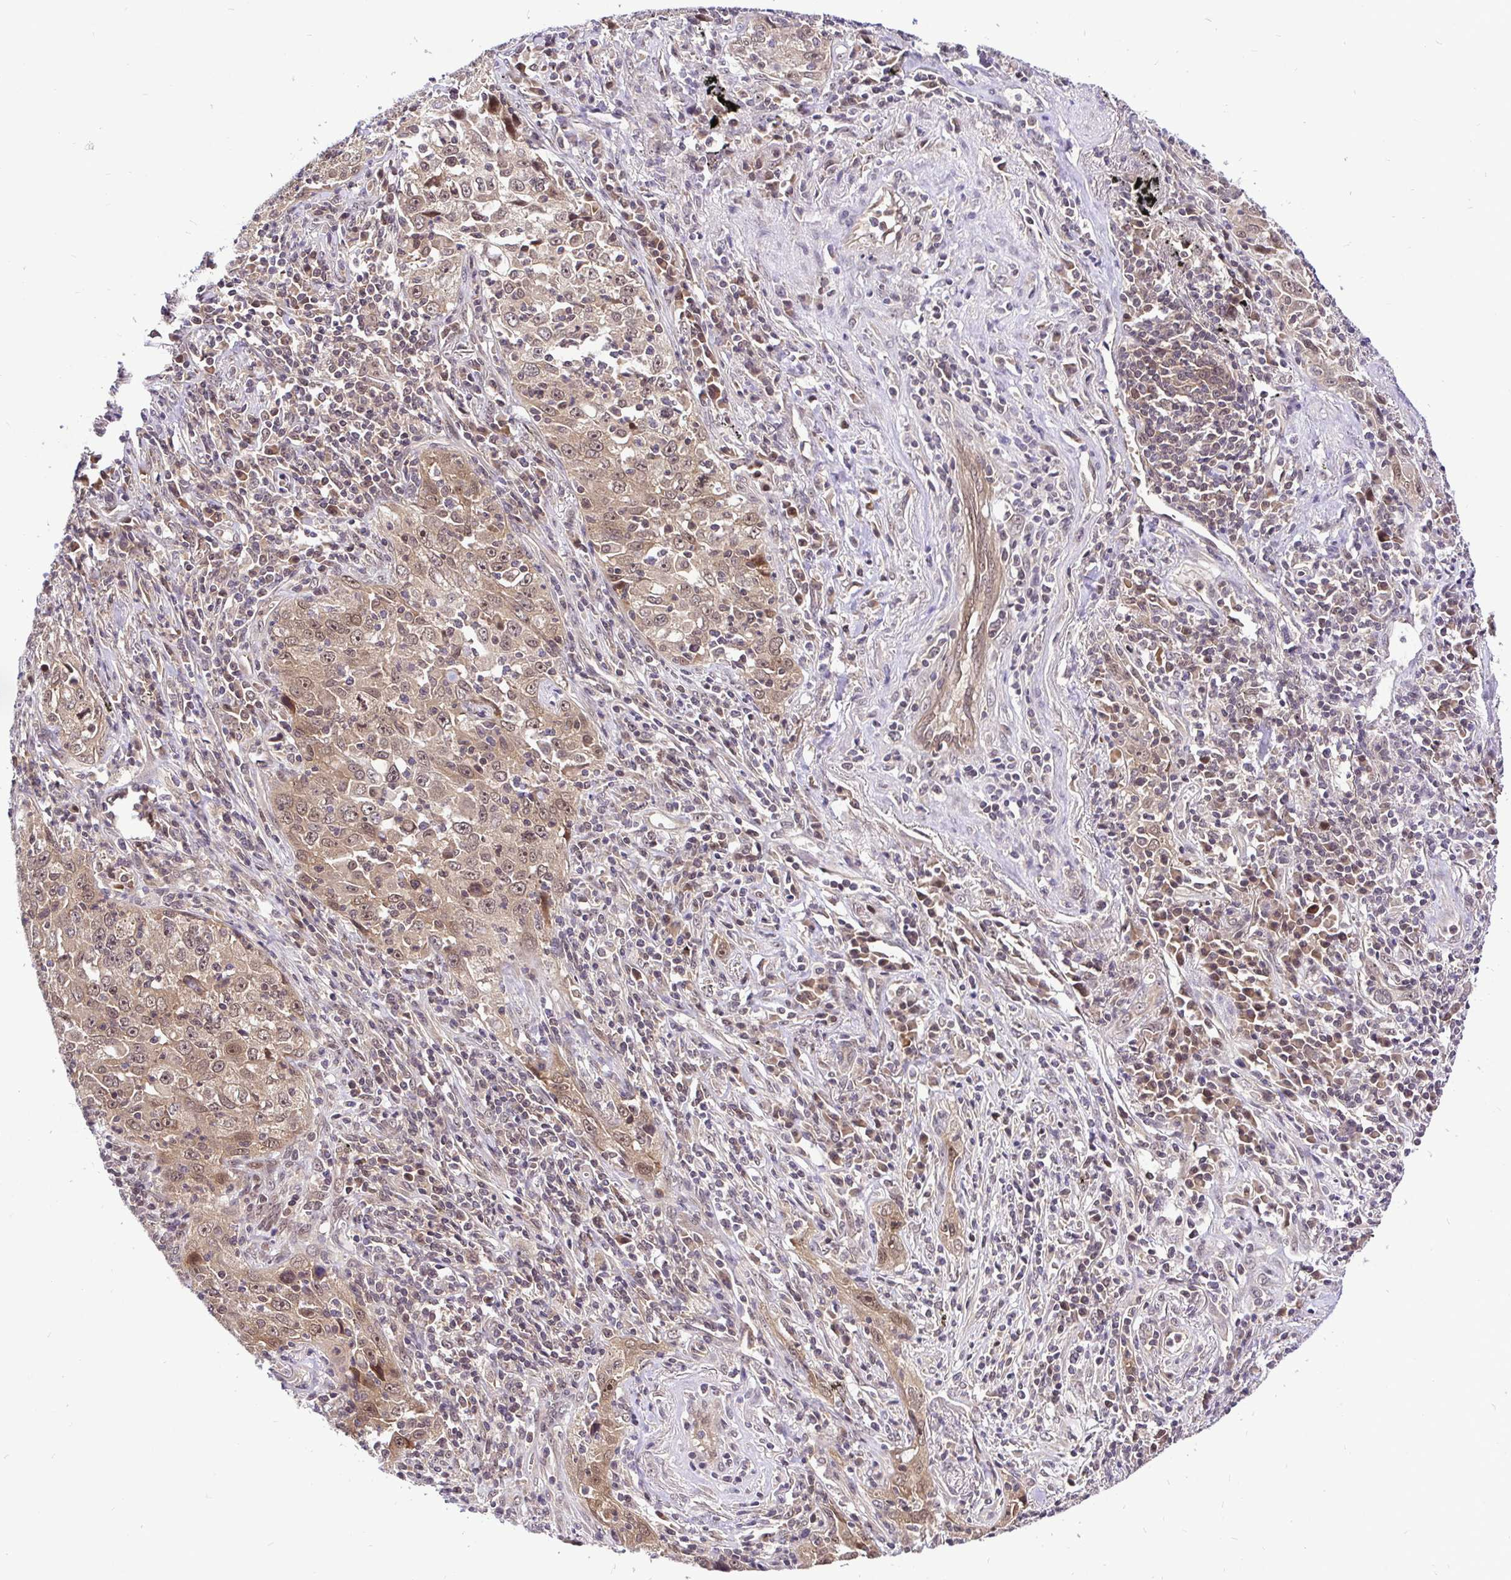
{"staining": {"intensity": "weak", "quantity": "25%-75%", "location": "cytoplasmic/membranous,nuclear"}, "tissue": "lung cancer", "cell_type": "Tumor cells", "image_type": "cancer", "snomed": [{"axis": "morphology", "description": "Squamous cell carcinoma, NOS"}, {"axis": "topography", "description": "Lung"}], "caption": "About 25%-75% of tumor cells in squamous cell carcinoma (lung) reveal weak cytoplasmic/membranous and nuclear protein staining as visualized by brown immunohistochemical staining.", "gene": "UBE2M", "patient": {"sex": "male", "age": 71}}